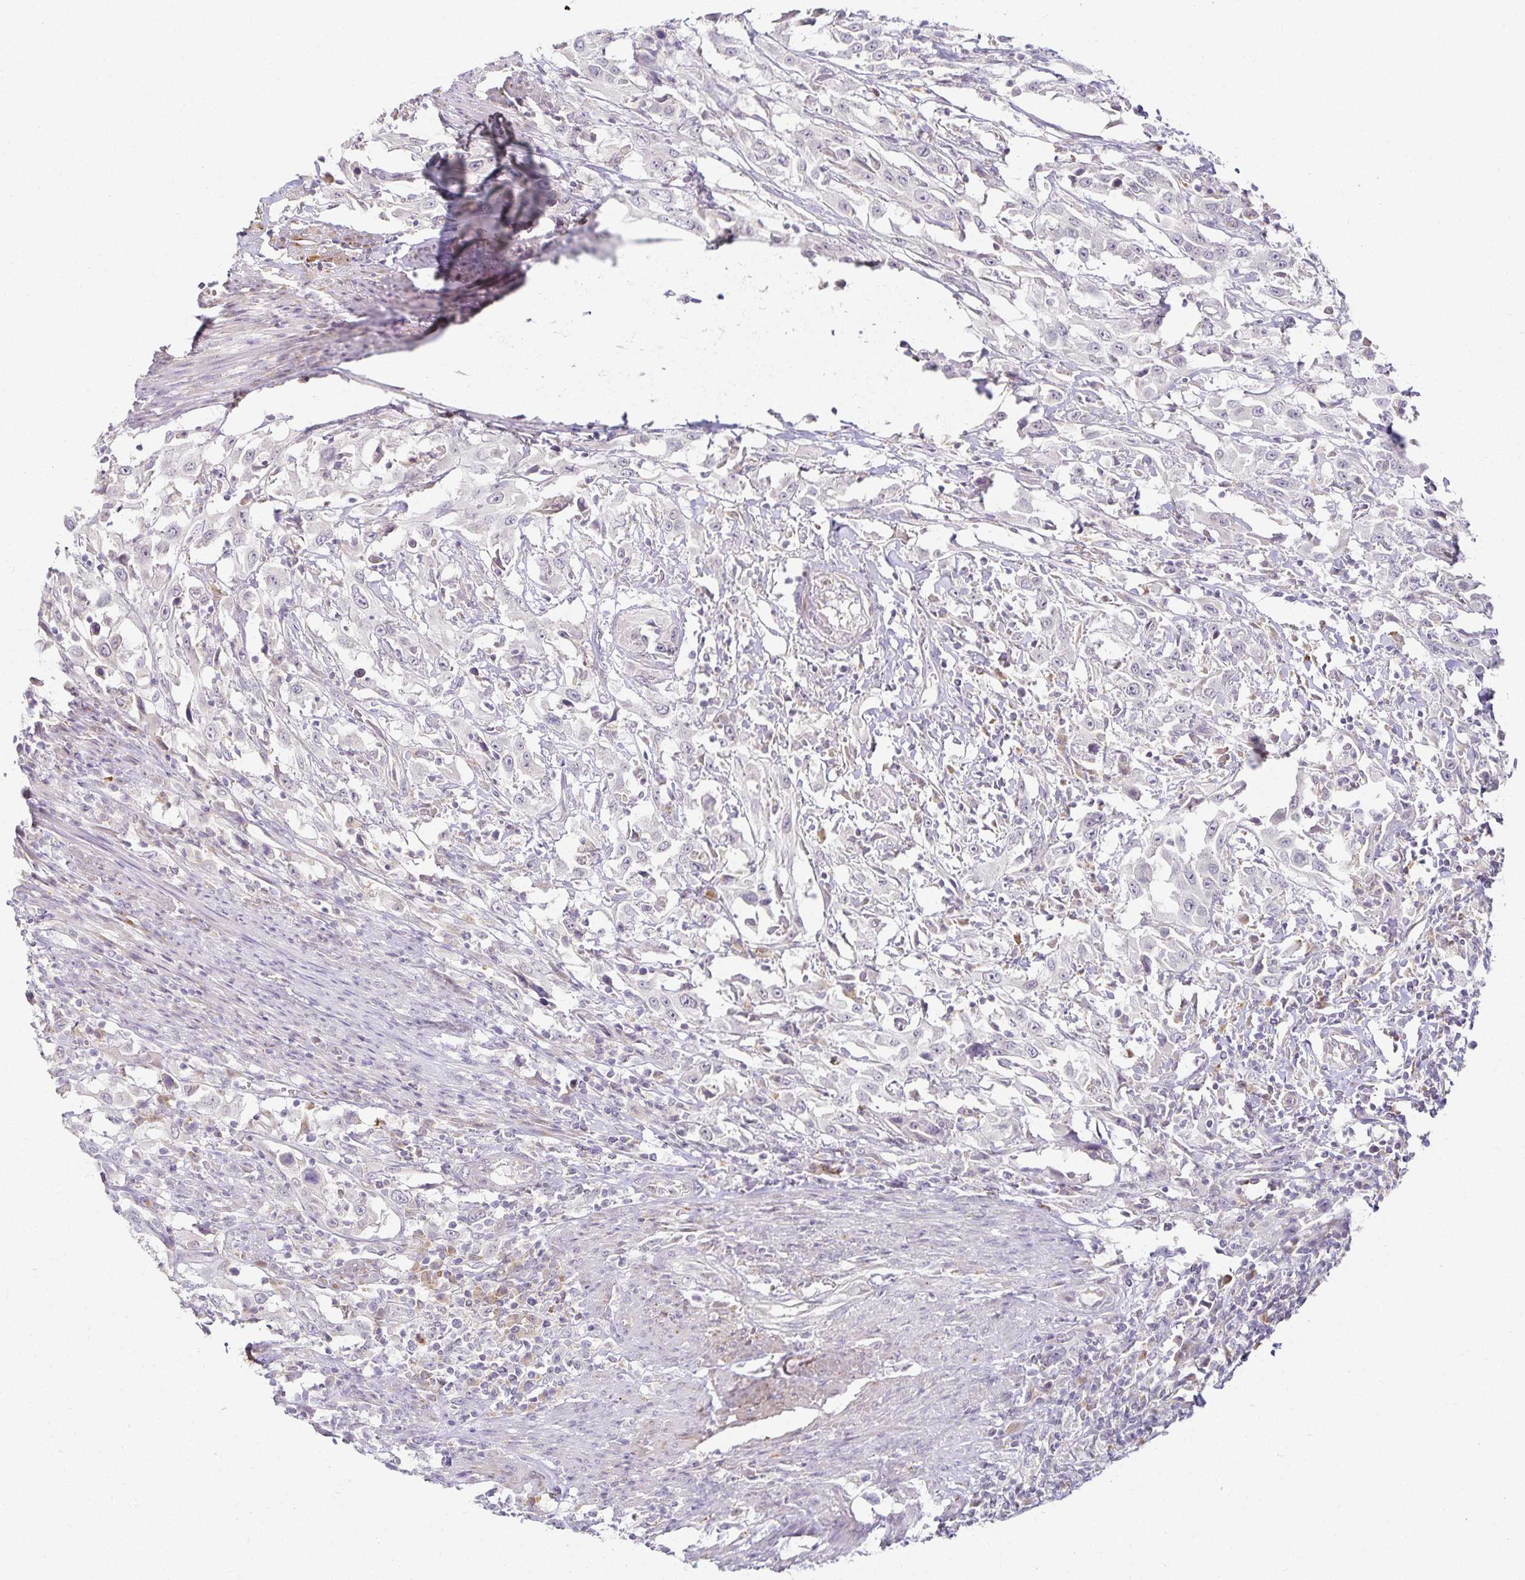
{"staining": {"intensity": "negative", "quantity": "none", "location": "none"}, "tissue": "urothelial cancer", "cell_type": "Tumor cells", "image_type": "cancer", "snomed": [{"axis": "morphology", "description": "Urothelial carcinoma, High grade"}, {"axis": "topography", "description": "Urinary bladder"}], "caption": "Immunohistochemistry micrograph of human urothelial cancer stained for a protein (brown), which displays no expression in tumor cells.", "gene": "GP2", "patient": {"sex": "male", "age": 61}}